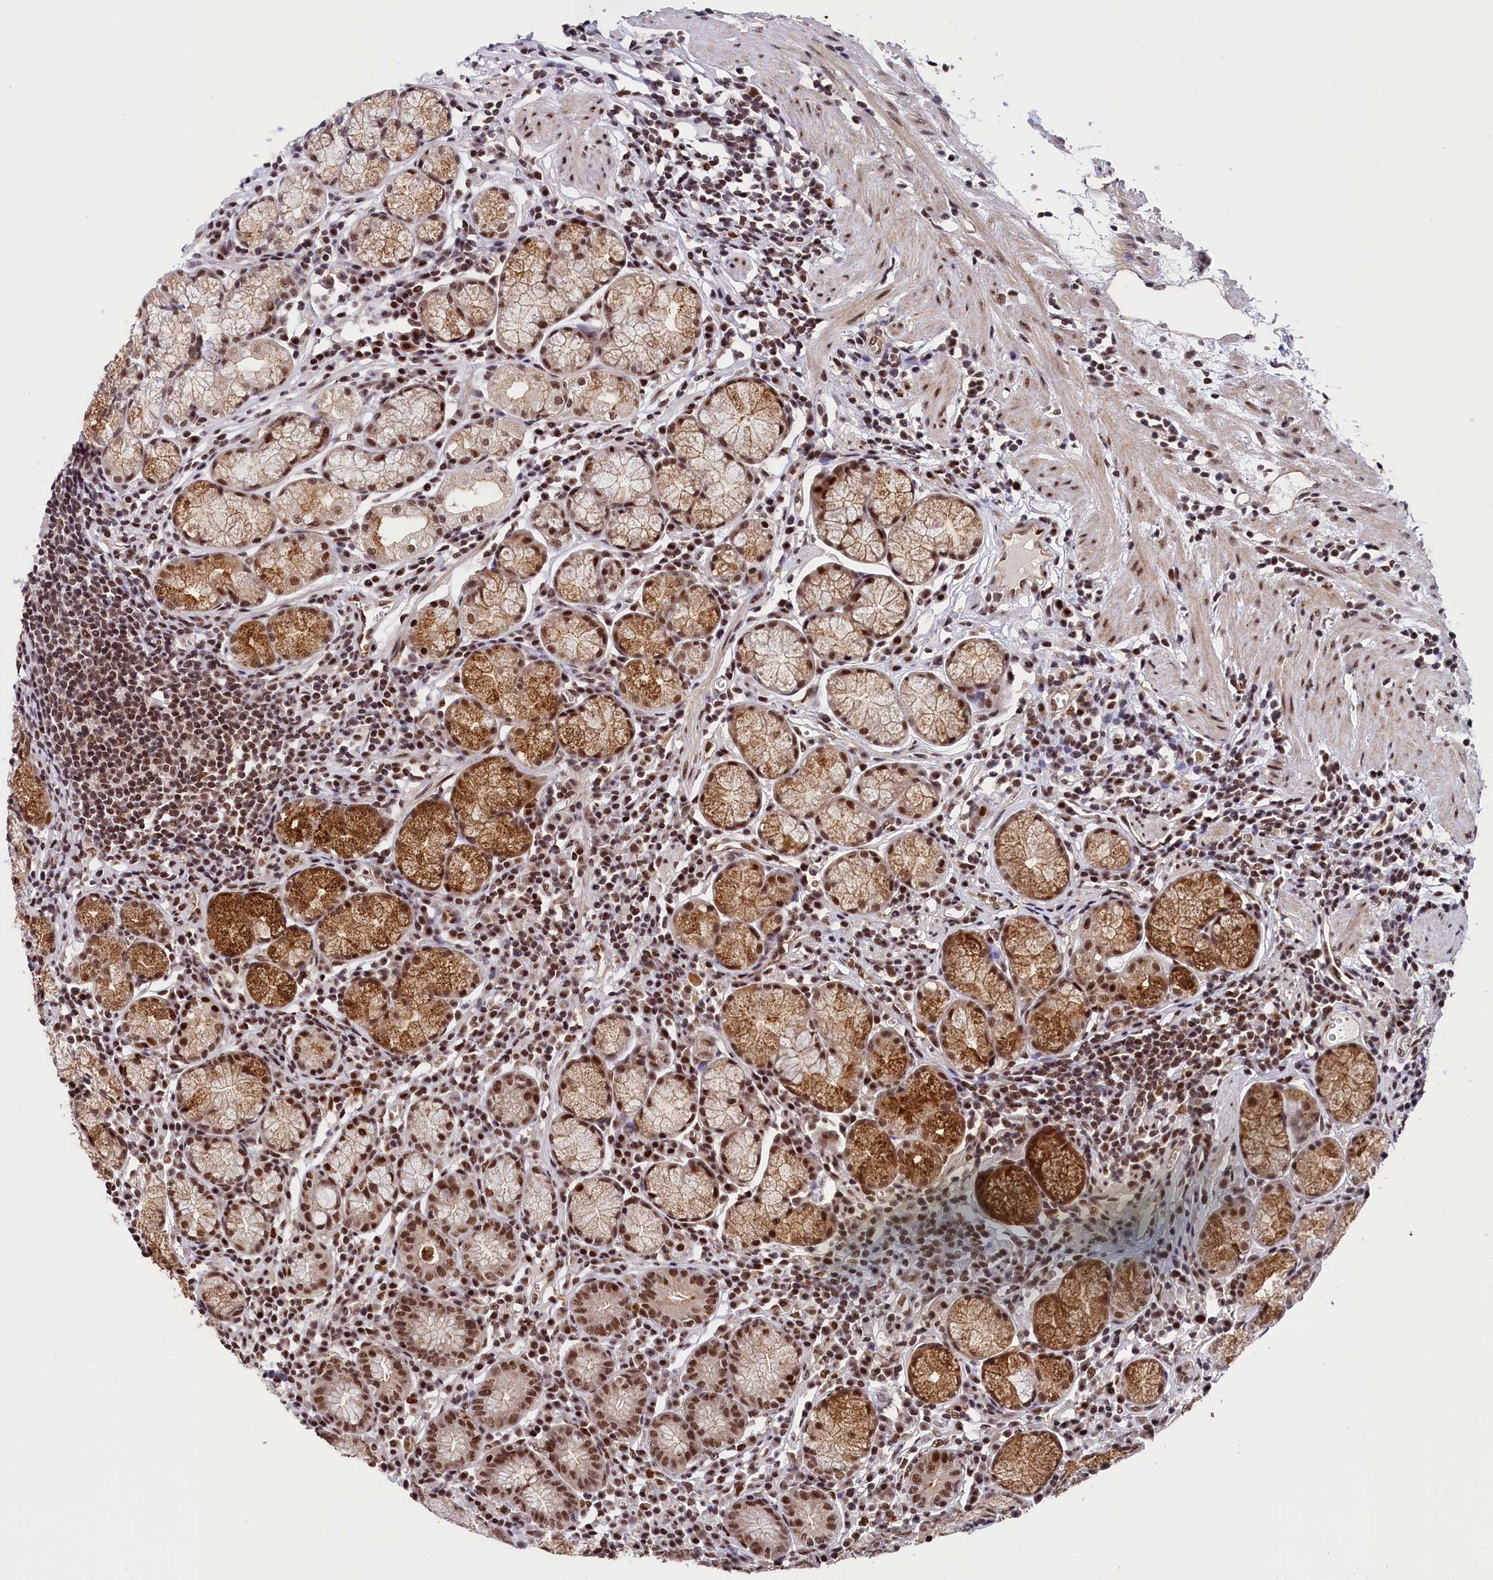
{"staining": {"intensity": "strong", "quantity": "25%-75%", "location": "cytoplasmic/membranous,nuclear"}, "tissue": "stomach", "cell_type": "Glandular cells", "image_type": "normal", "snomed": [{"axis": "morphology", "description": "Normal tissue, NOS"}, {"axis": "topography", "description": "Stomach"}], "caption": "Human stomach stained with a brown dye demonstrates strong cytoplasmic/membranous,nuclear positive expression in approximately 25%-75% of glandular cells.", "gene": "ADIG", "patient": {"sex": "male", "age": 55}}